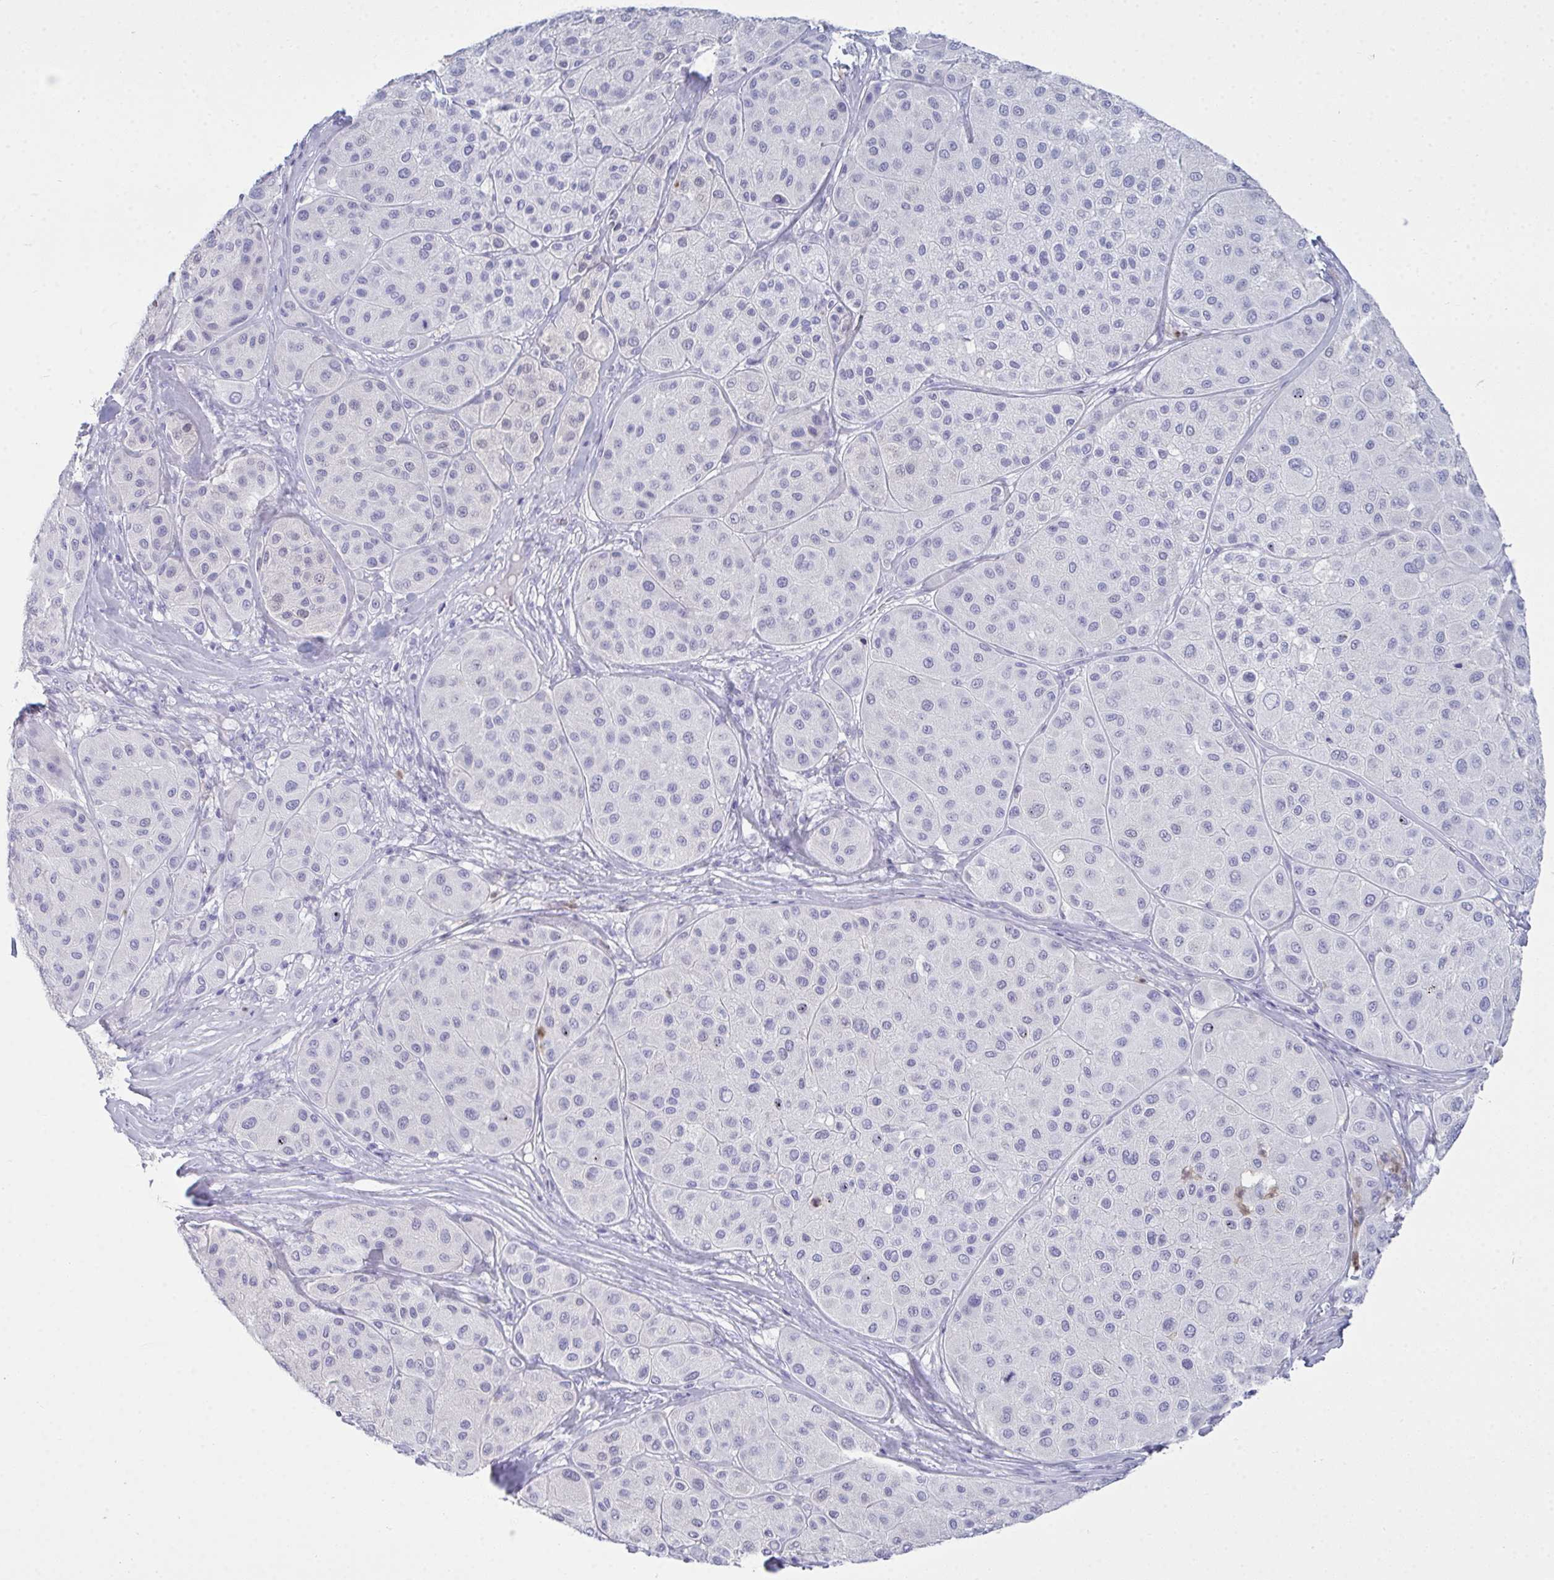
{"staining": {"intensity": "negative", "quantity": "none", "location": "none"}, "tissue": "melanoma", "cell_type": "Tumor cells", "image_type": "cancer", "snomed": [{"axis": "morphology", "description": "Malignant melanoma, Metastatic site"}, {"axis": "topography", "description": "Smooth muscle"}], "caption": "Micrograph shows no protein staining in tumor cells of melanoma tissue.", "gene": "SERPINB10", "patient": {"sex": "male", "age": 41}}